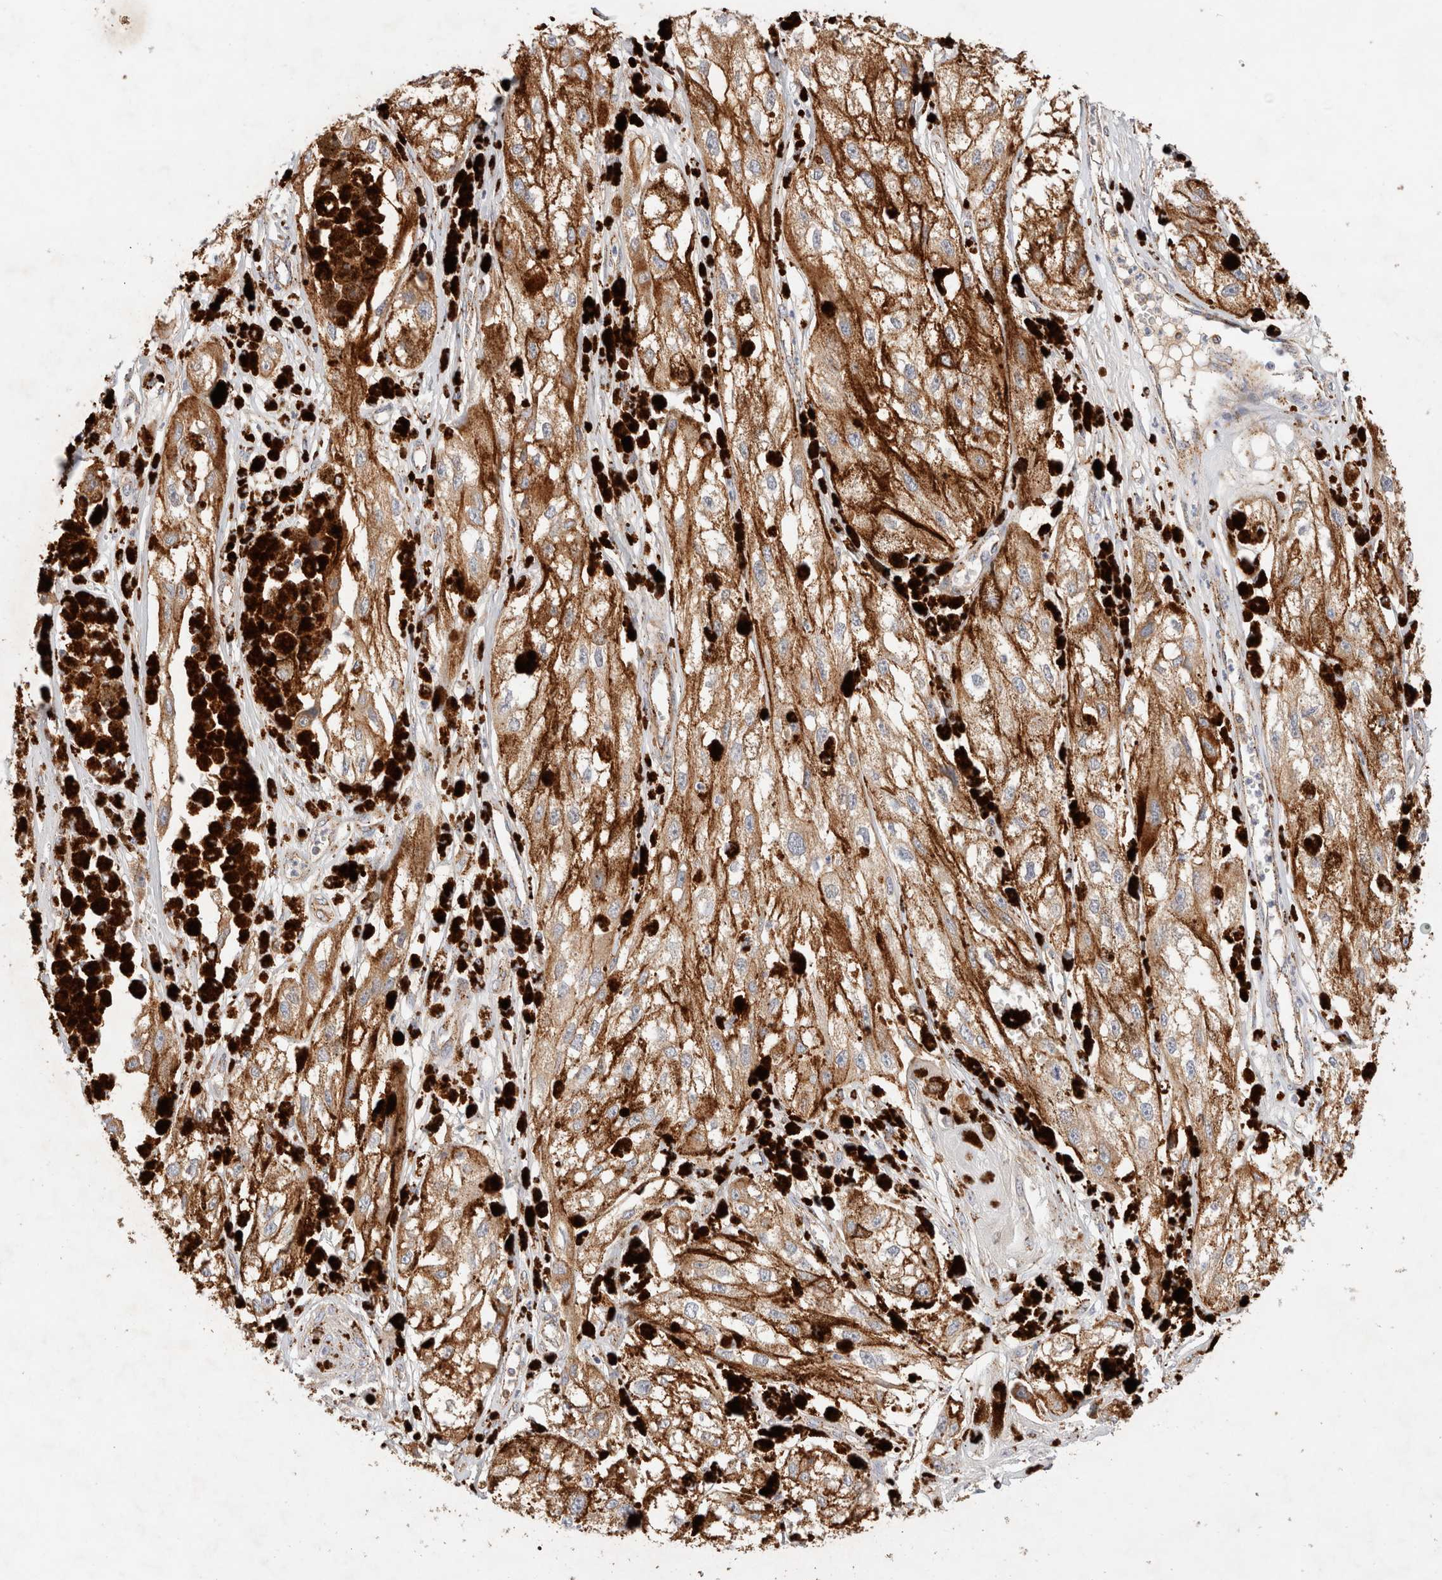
{"staining": {"intensity": "weak", "quantity": ">75%", "location": "cytoplasmic/membranous"}, "tissue": "melanoma", "cell_type": "Tumor cells", "image_type": "cancer", "snomed": [{"axis": "morphology", "description": "Malignant melanoma, NOS"}, {"axis": "topography", "description": "Skin"}], "caption": "An immunohistochemistry (IHC) micrograph of neoplastic tissue is shown. Protein staining in brown labels weak cytoplasmic/membranous positivity in malignant melanoma within tumor cells. (DAB (3,3'-diaminobenzidine) = brown stain, brightfield microscopy at high magnification).", "gene": "RABEPK", "patient": {"sex": "male", "age": 88}}